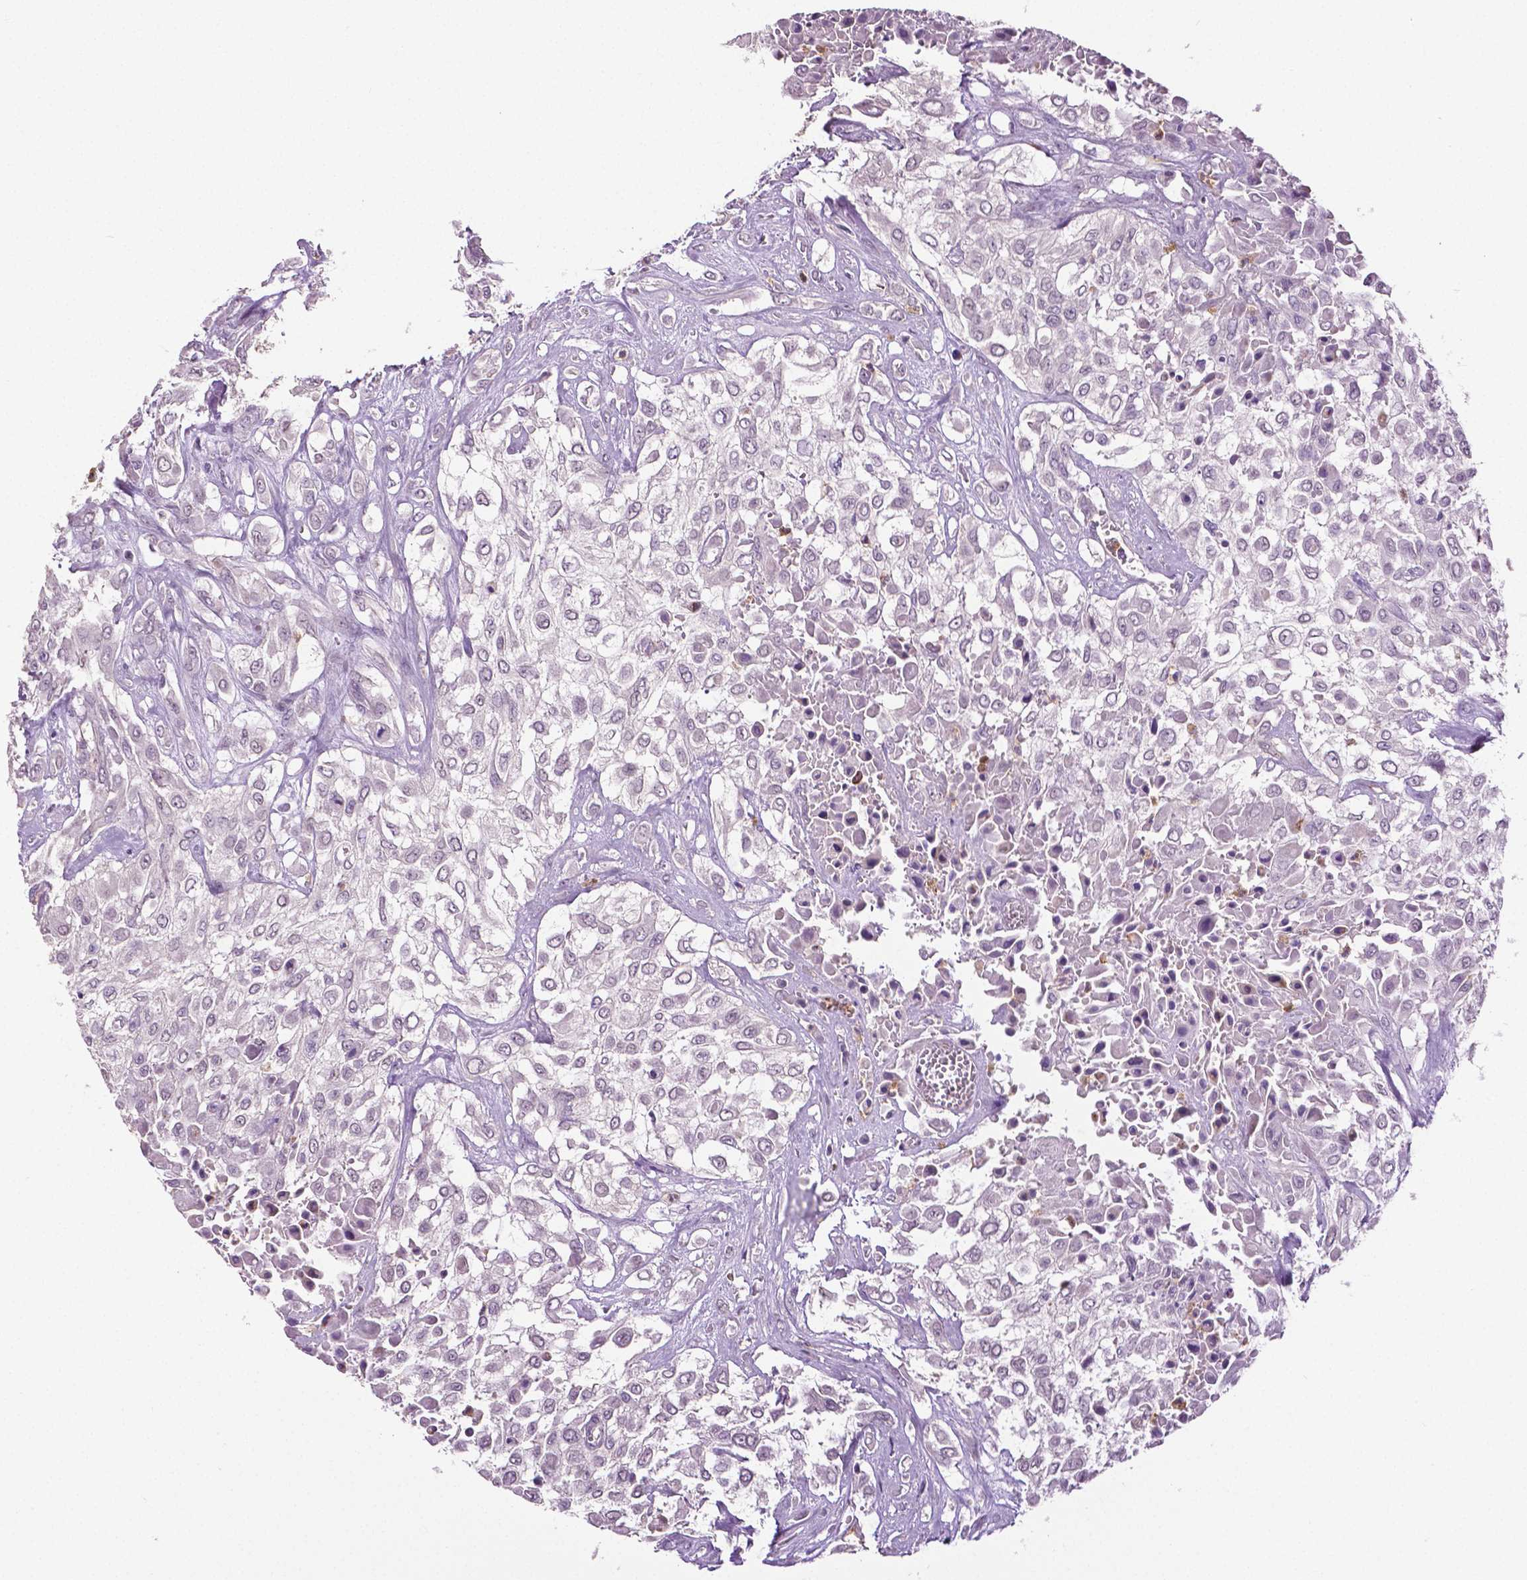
{"staining": {"intensity": "negative", "quantity": "none", "location": "none"}, "tissue": "urothelial cancer", "cell_type": "Tumor cells", "image_type": "cancer", "snomed": [{"axis": "morphology", "description": "Urothelial carcinoma, High grade"}, {"axis": "topography", "description": "Urinary bladder"}], "caption": "There is no significant expression in tumor cells of urothelial carcinoma (high-grade). (DAB IHC, high magnification).", "gene": "PTPN5", "patient": {"sex": "male", "age": 57}}